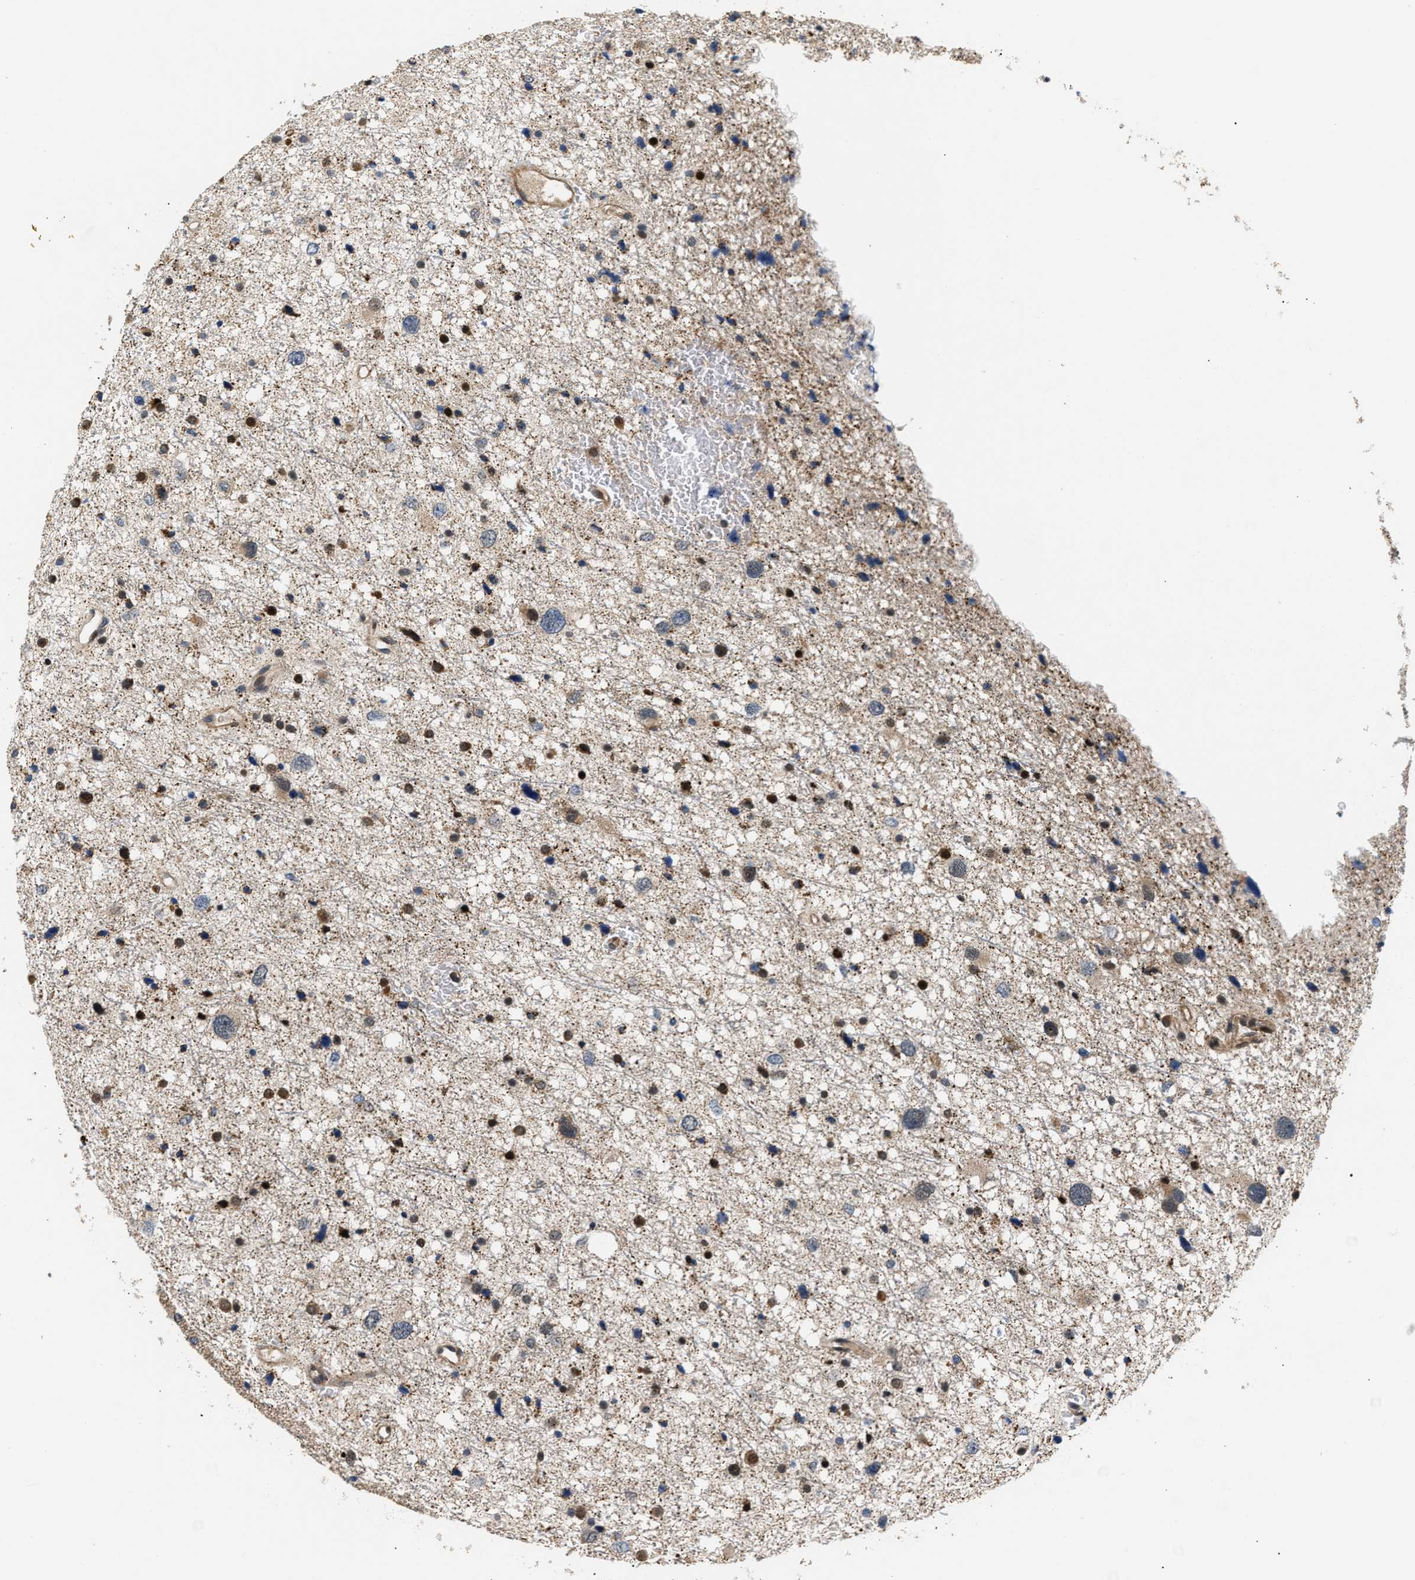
{"staining": {"intensity": "strong", "quantity": "25%-75%", "location": "nuclear"}, "tissue": "glioma", "cell_type": "Tumor cells", "image_type": "cancer", "snomed": [{"axis": "morphology", "description": "Glioma, malignant, Low grade"}, {"axis": "topography", "description": "Brain"}], "caption": "Malignant low-grade glioma stained for a protein displays strong nuclear positivity in tumor cells.", "gene": "LARP6", "patient": {"sex": "female", "age": 37}}